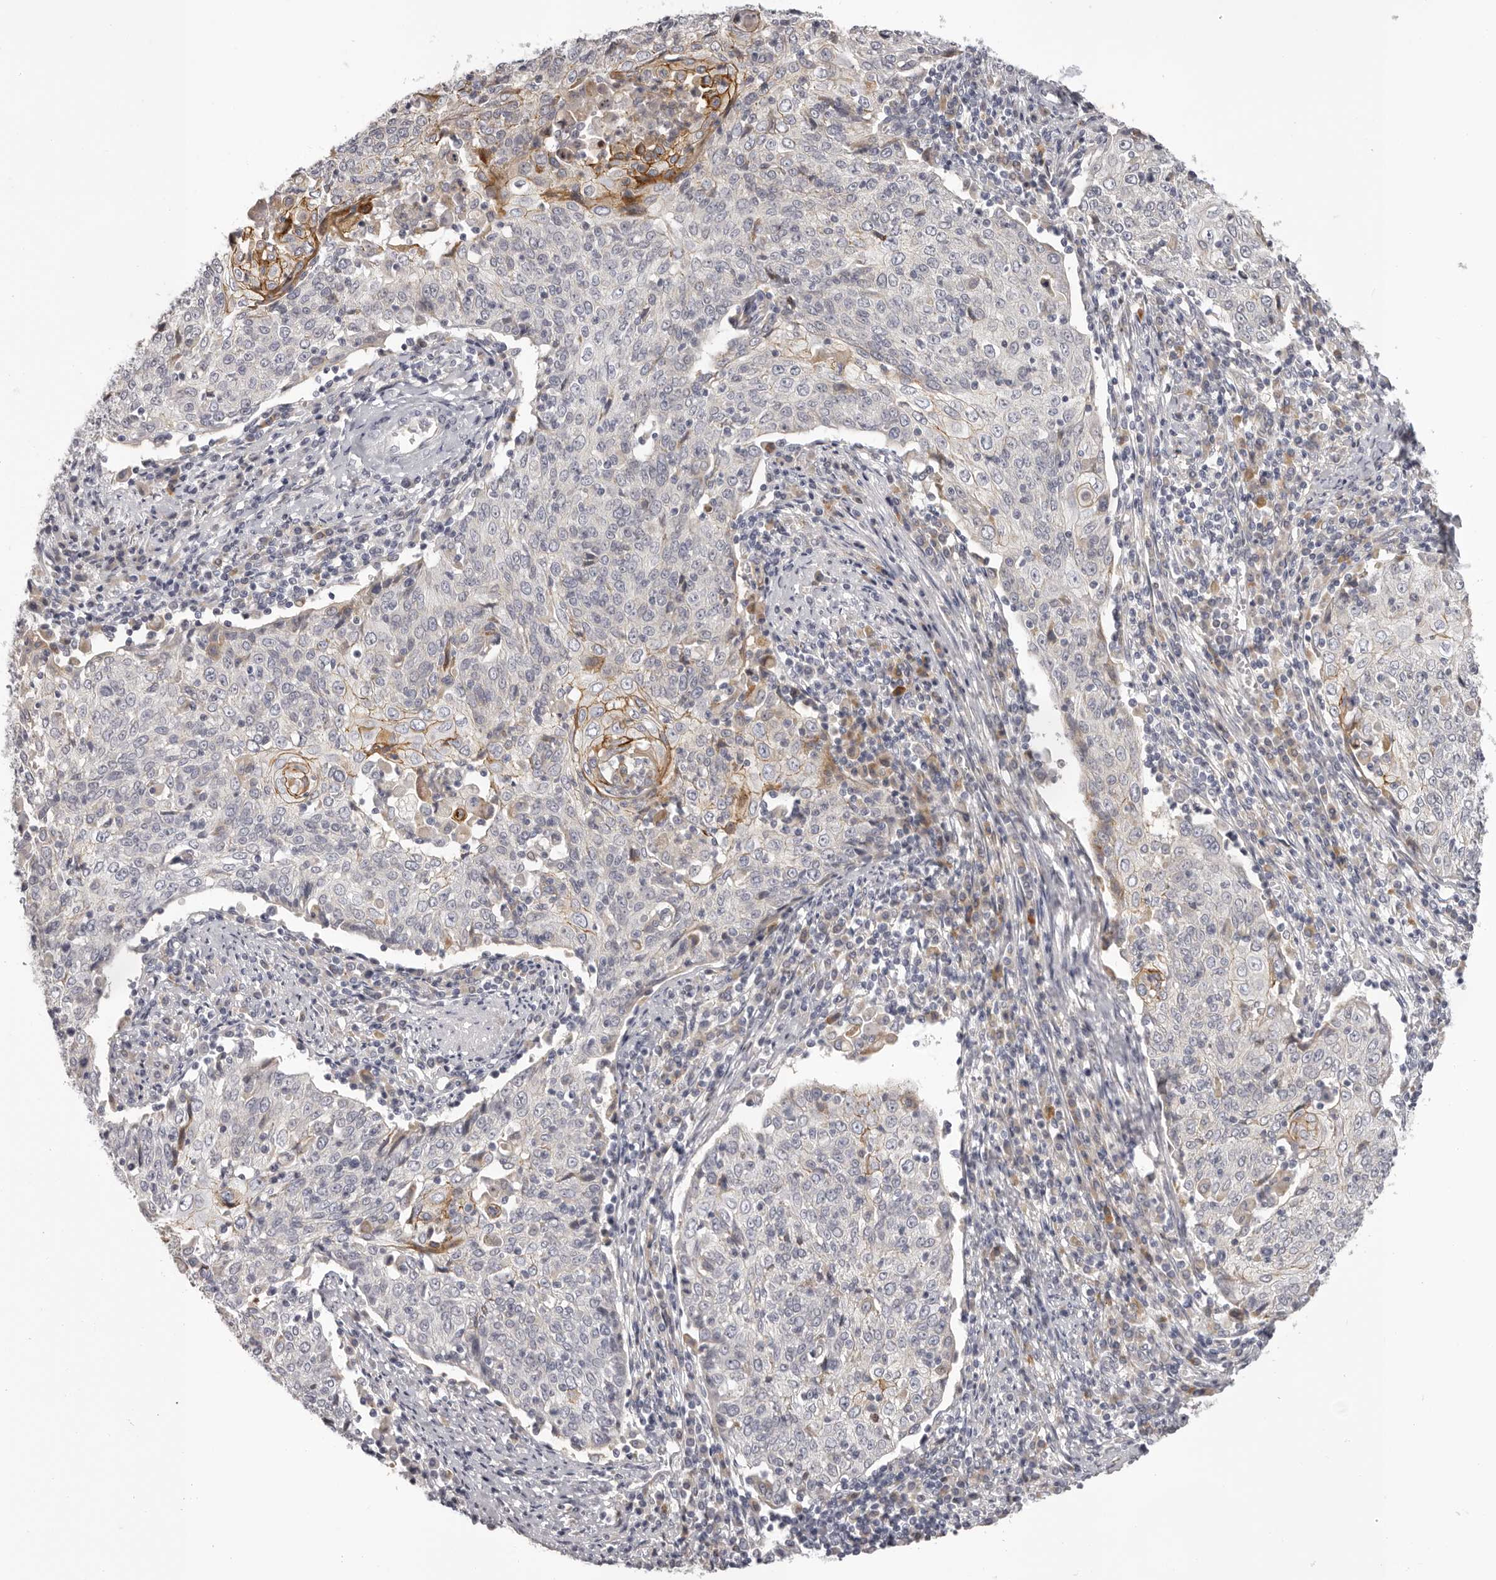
{"staining": {"intensity": "moderate", "quantity": "<25%", "location": "cytoplasmic/membranous"}, "tissue": "cervical cancer", "cell_type": "Tumor cells", "image_type": "cancer", "snomed": [{"axis": "morphology", "description": "Squamous cell carcinoma, NOS"}, {"axis": "topography", "description": "Cervix"}], "caption": "Protein analysis of cervical cancer (squamous cell carcinoma) tissue shows moderate cytoplasmic/membranous expression in about <25% of tumor cells. (Brightfield microscopy of DAB IHC at high magnification).", "gene": "OTUD3", "patient": {"sex": "female", "age": 48}}